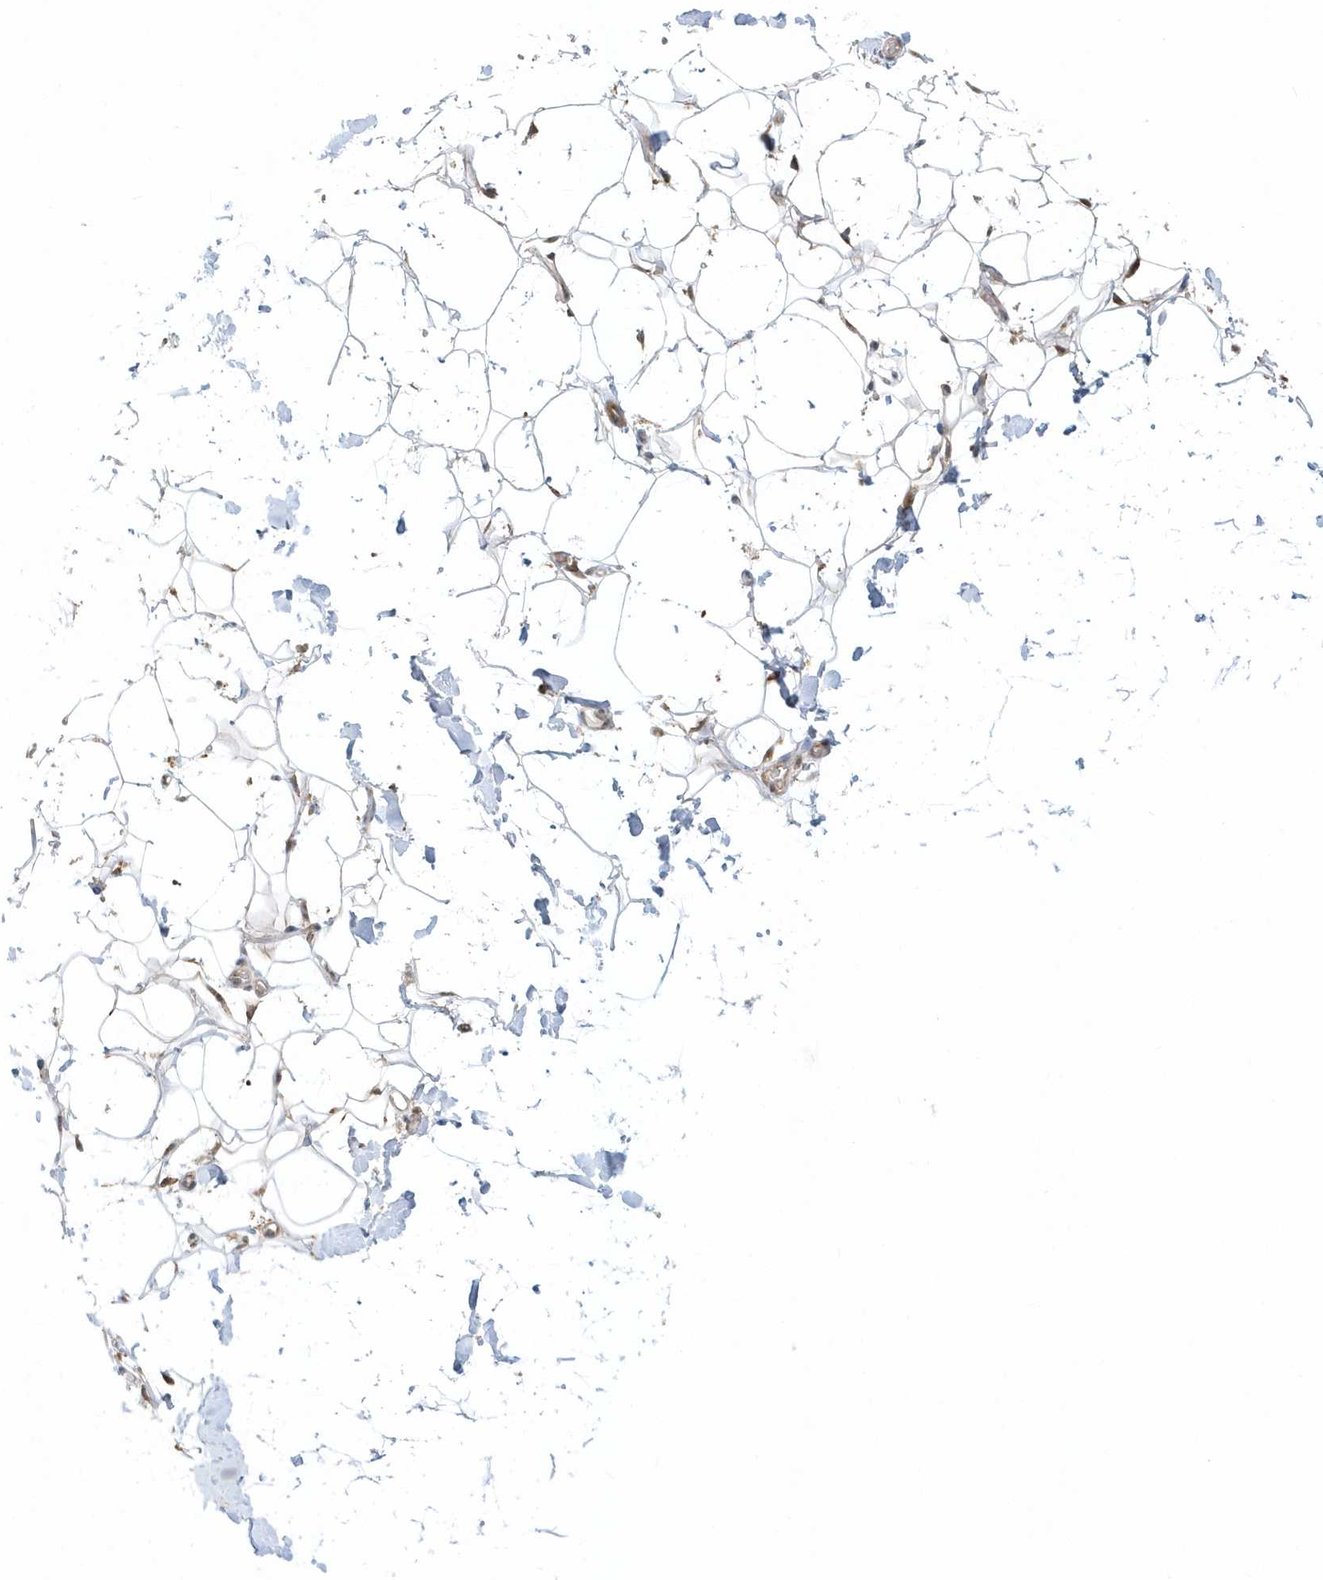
{"staining": {"intensity": "moderate", "quantity": ">75%", "location": "nuclear"}, "tissue": "adipose tissue", "cell_type": "Adipocytes", "image_type": "normal", "snomed": [{"axis": "morphology", "description": "Normal tissue, NOS"}, {"axis": "topography", "description": "Breast"}], "caption": "Adipose tissue stained with DAB (3,3'-diaminobenzidine) immunohistochemistry (IHC) displays medium levels of moderate nuclear positivity in about >75% of adipocytes.", "gene": "PSMD6", "patient": {"sex": "female", "age": 26}}